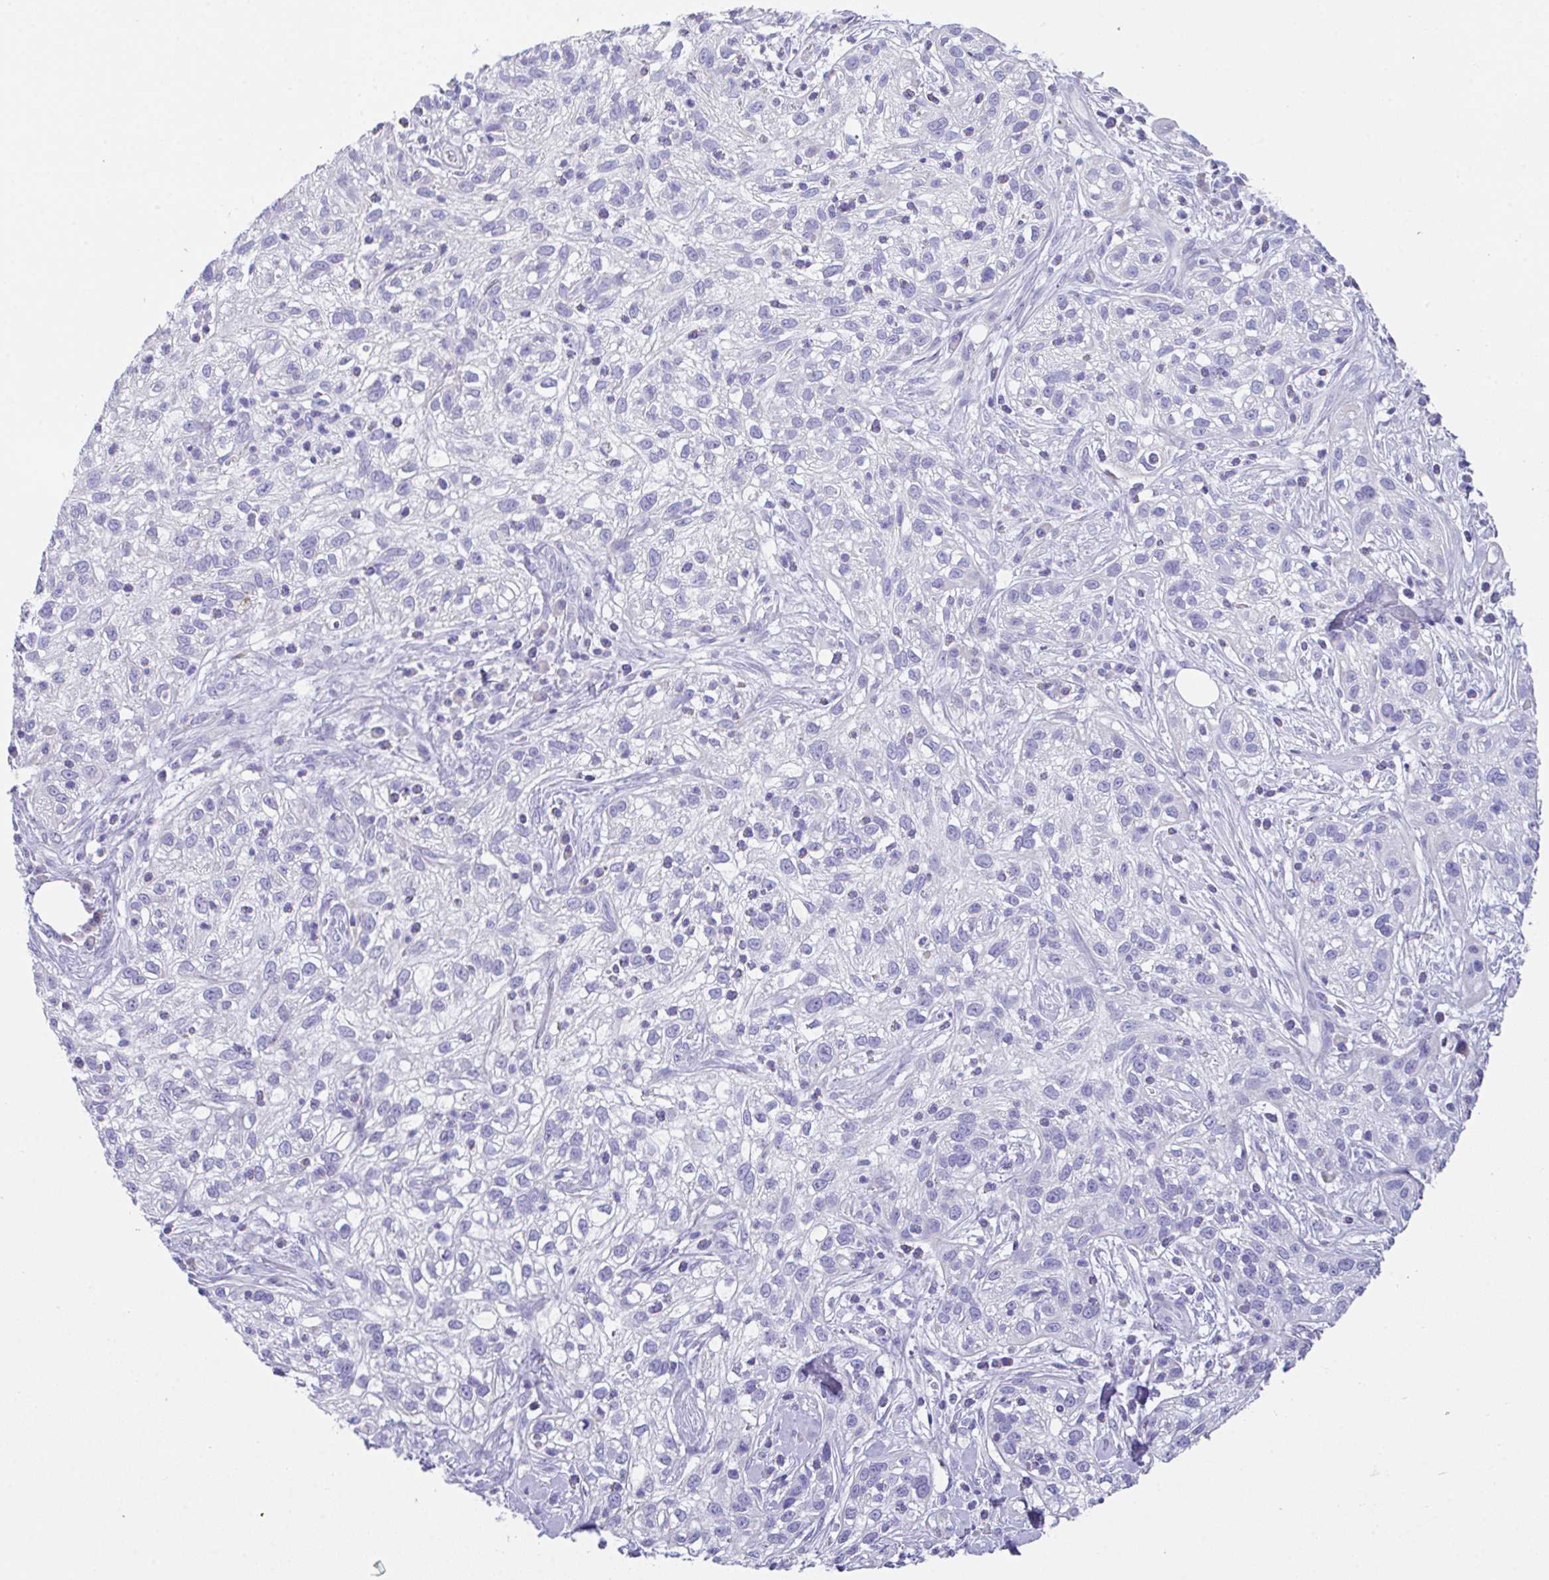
{"staining": {"intensity": "negative", "quantity": "none", "location": "none"}, "tissue": "skin cancer", "cell_type": "Tumor cells", "image_type": "cancer", "snomed": [{"axis": "morphology", "description": "Squamous cell carcinoma, NOS"}, {"axis": "topography", "description": "Skin"}], "caption": "This is a micrograph of IHC staining of skin cancer (squamous cell carcinoma), which shows no staining in tumor cells.", "gene": "SLC16A6", "patient": {"sex": "male", "age": 82}}